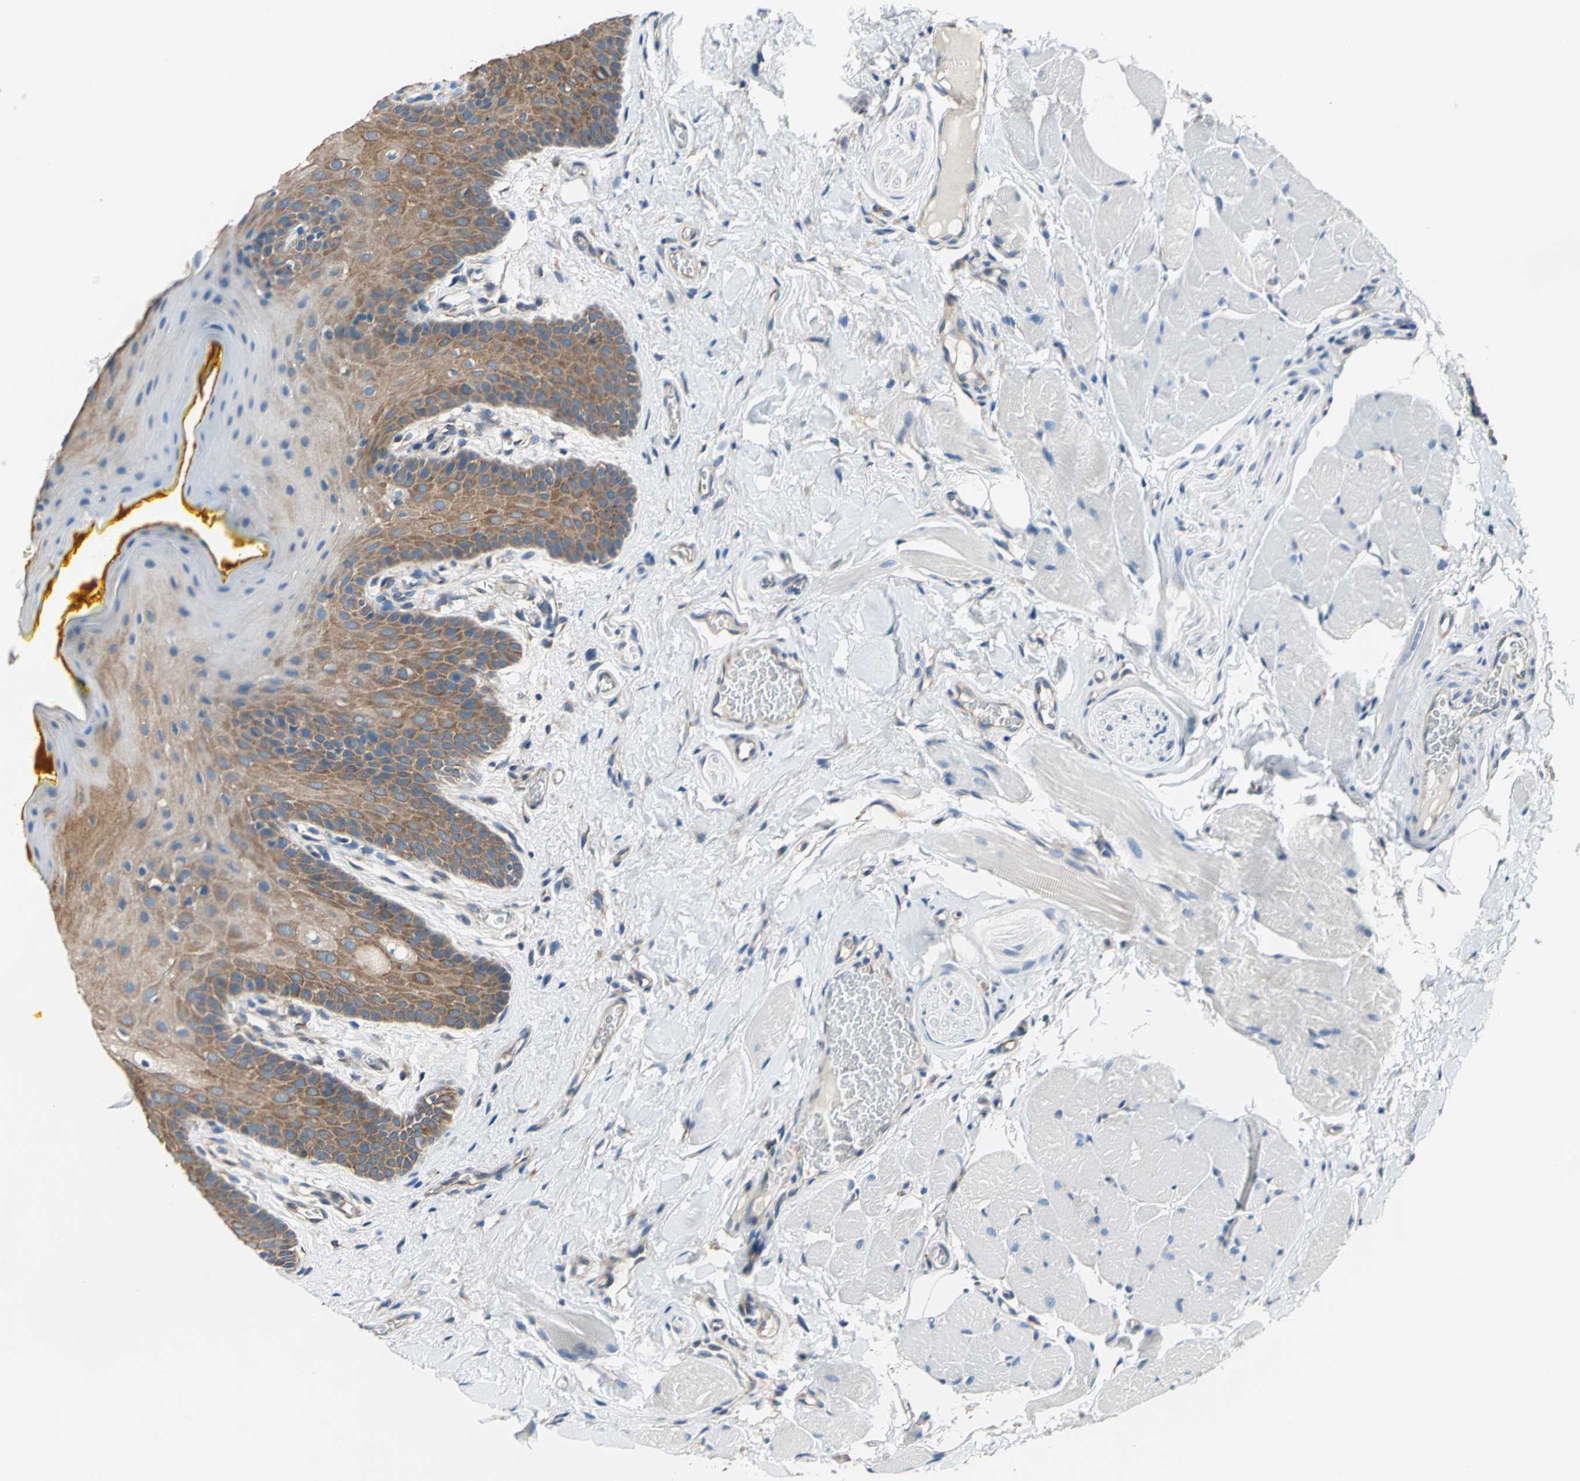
{"staining": {"intensity": "strong", "quantity": ">75%", "location": "cytoplasmic/membranous"}, "tissue": "oral mucosa", "cell_type": "Squamous epithelial cells", "image_type": "normal", "snomed": [{"axis": "morphology", "description": "Normal tissue, NOS"}, {"axis": "topography", "description": "Oral tissue"}], "caption": "Immunohistochemical staining of normal oral mucosa displays strong cytoplasmic/membranous protein expression in about >75% of squamous epithelial cells. The protein is stained brown, and the nuclei are stained in blue (DAB (3,3'-diaminobenzidine) IHC with brightfield microscopy, high magnification).", "gene": "TRIM25", "patient": {"sex": "male", "age": 54}}